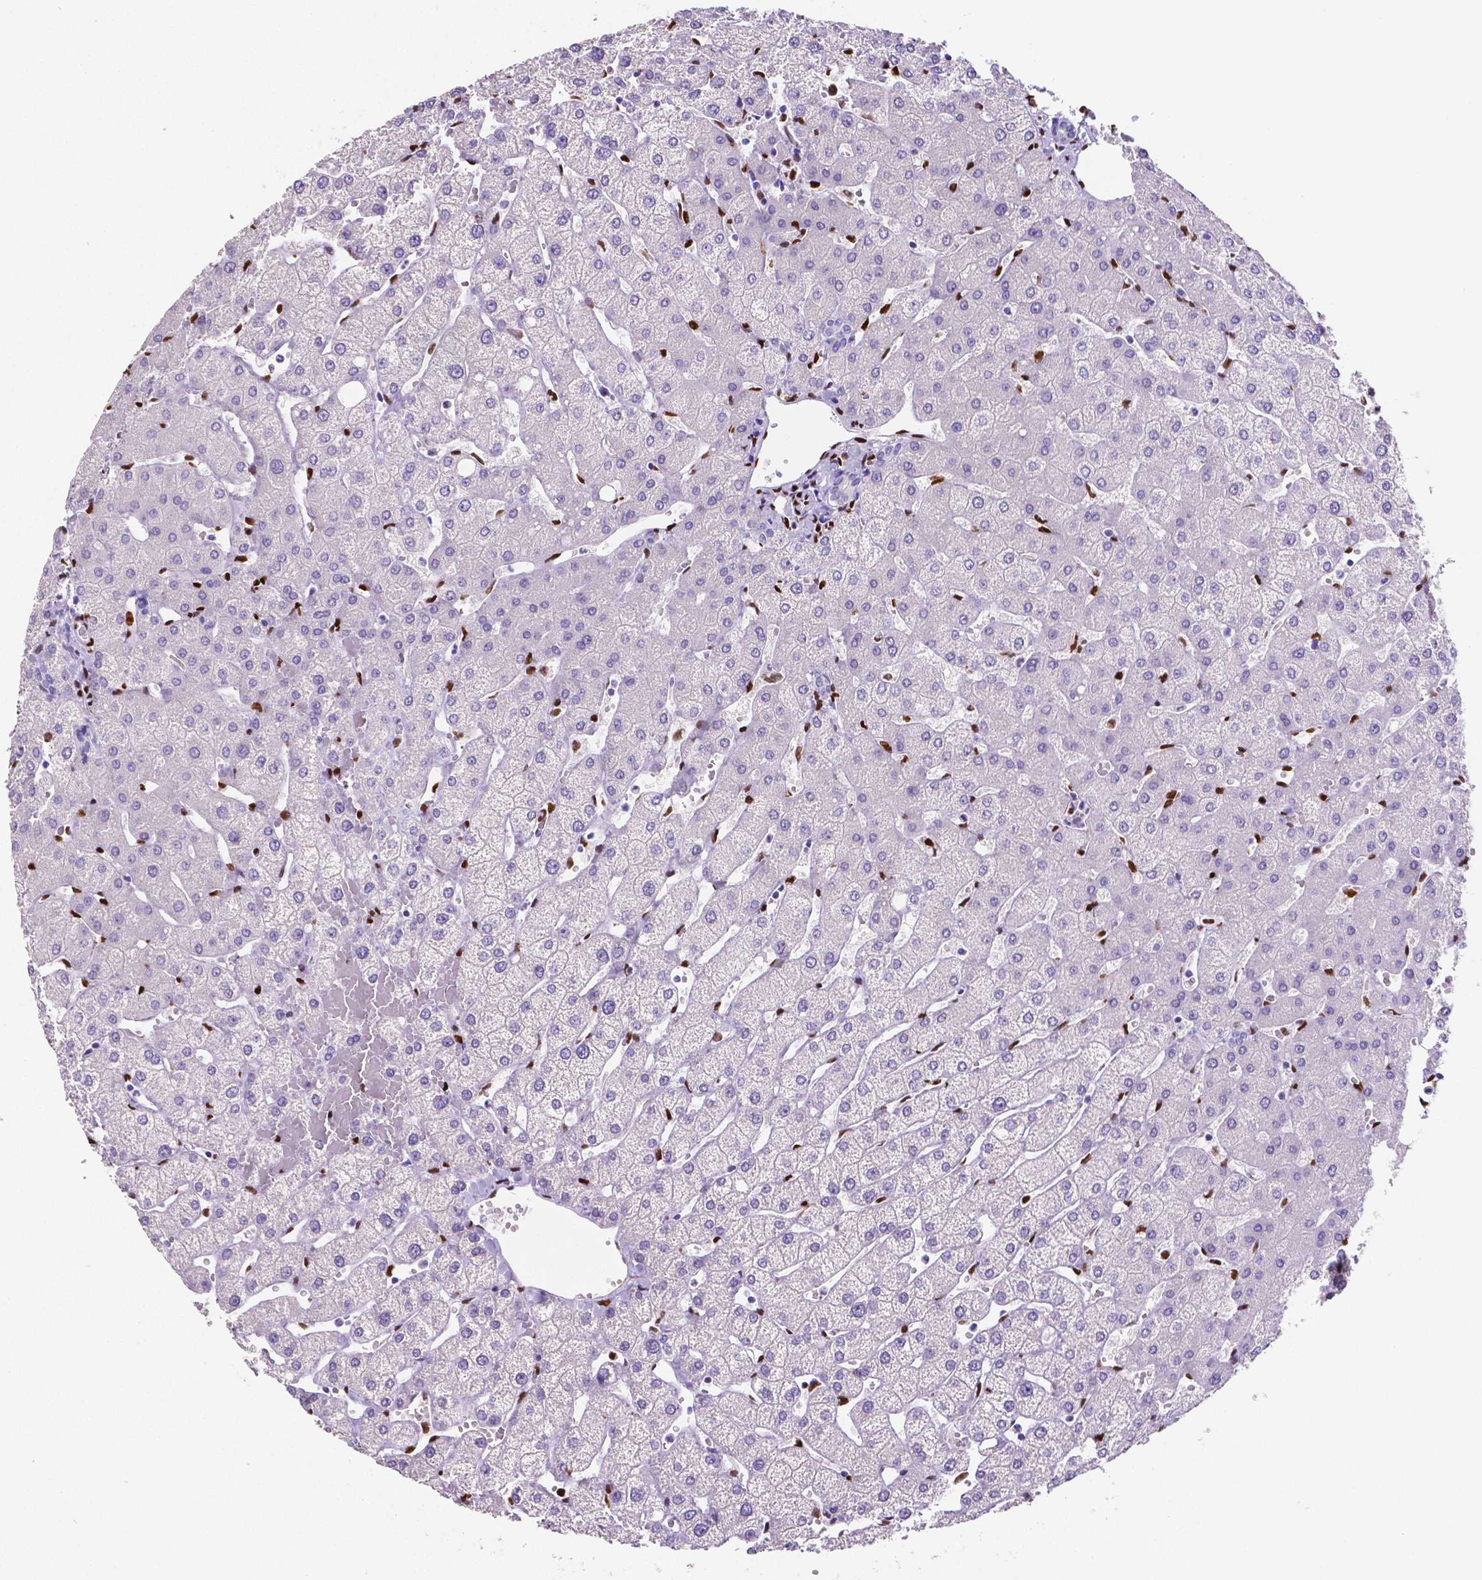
{"staining": {"intensity": "negative", "quantity": "none", "location": "none"}, "tissue": "liver", "cell_type": "Cholangiocytes", "image_type": "normal", "snomed": [{"axis": "morphology", "description": "Normal tissue, NOS"}, {"axis": "topography", "description": "Liver"}], "caption": "This is an immunohistochemistry (IHC) photomicrograph of normal liver. There is no expression in cholangiocytes.", "gene": "MEF2C", "patient": {"sex": "female", "age": 54}}